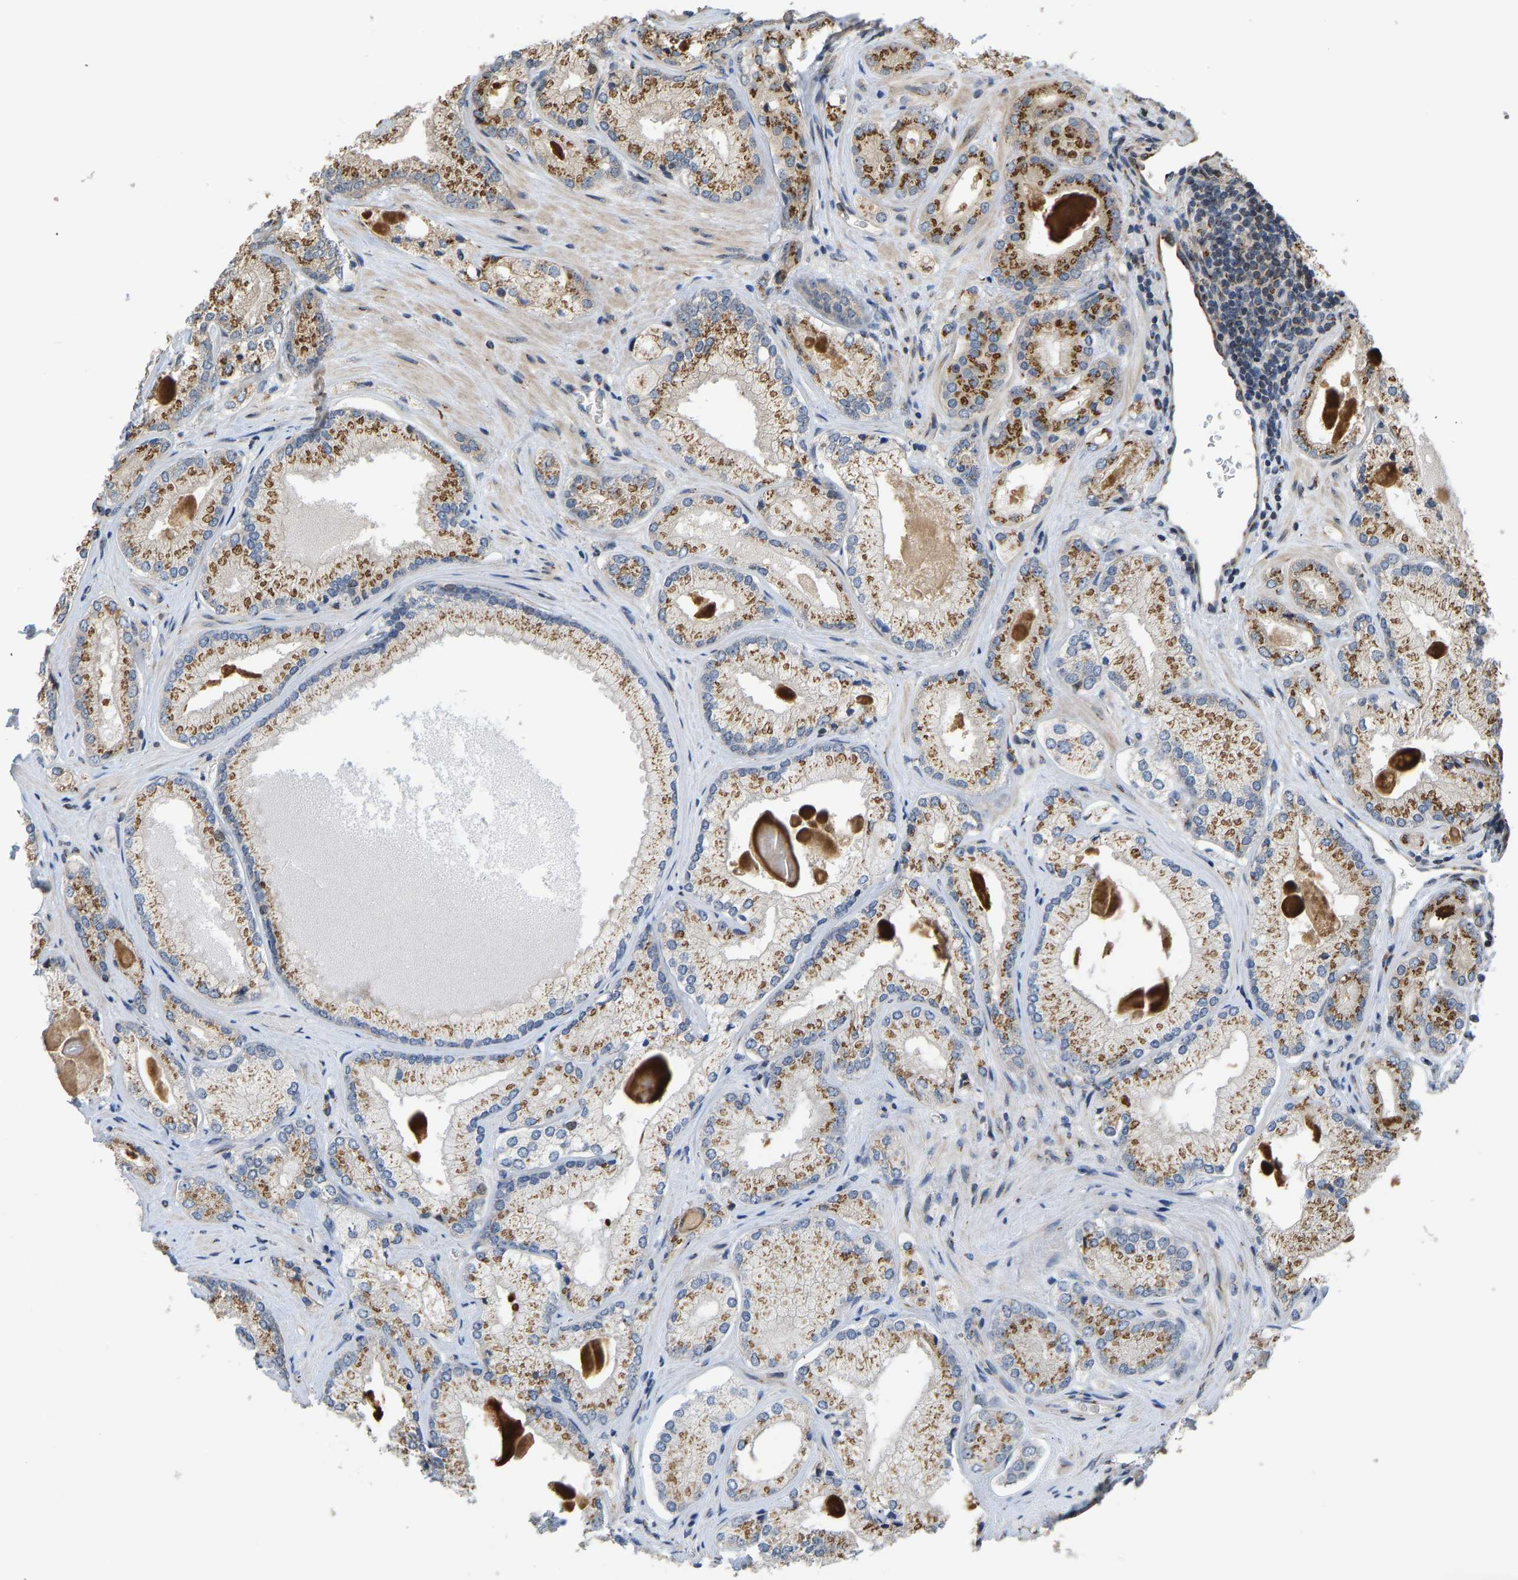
{"staining": {"intensity": "strong", "quantity": ">75%", "location": "cytoplasmic/membranous"}, "tissue": "prostate cancer", "cell_type": "Tumor cells", "image_type": "cancer", "snomed": [{"axis": "morphology", "description": "Adenocarcinoma, Low grade"}, {"axis": "topography", "description": "Prostate"}], "caption": "About >75% of tumor cells in prostate adenocarcinoma (low-grade) demonstrate strong cytoplasmic/membranous protein positivity as visualized by brown immunohistochemical staining.", "gene": "YIPF4", "patient": {"sex": "male", "age": 65}}